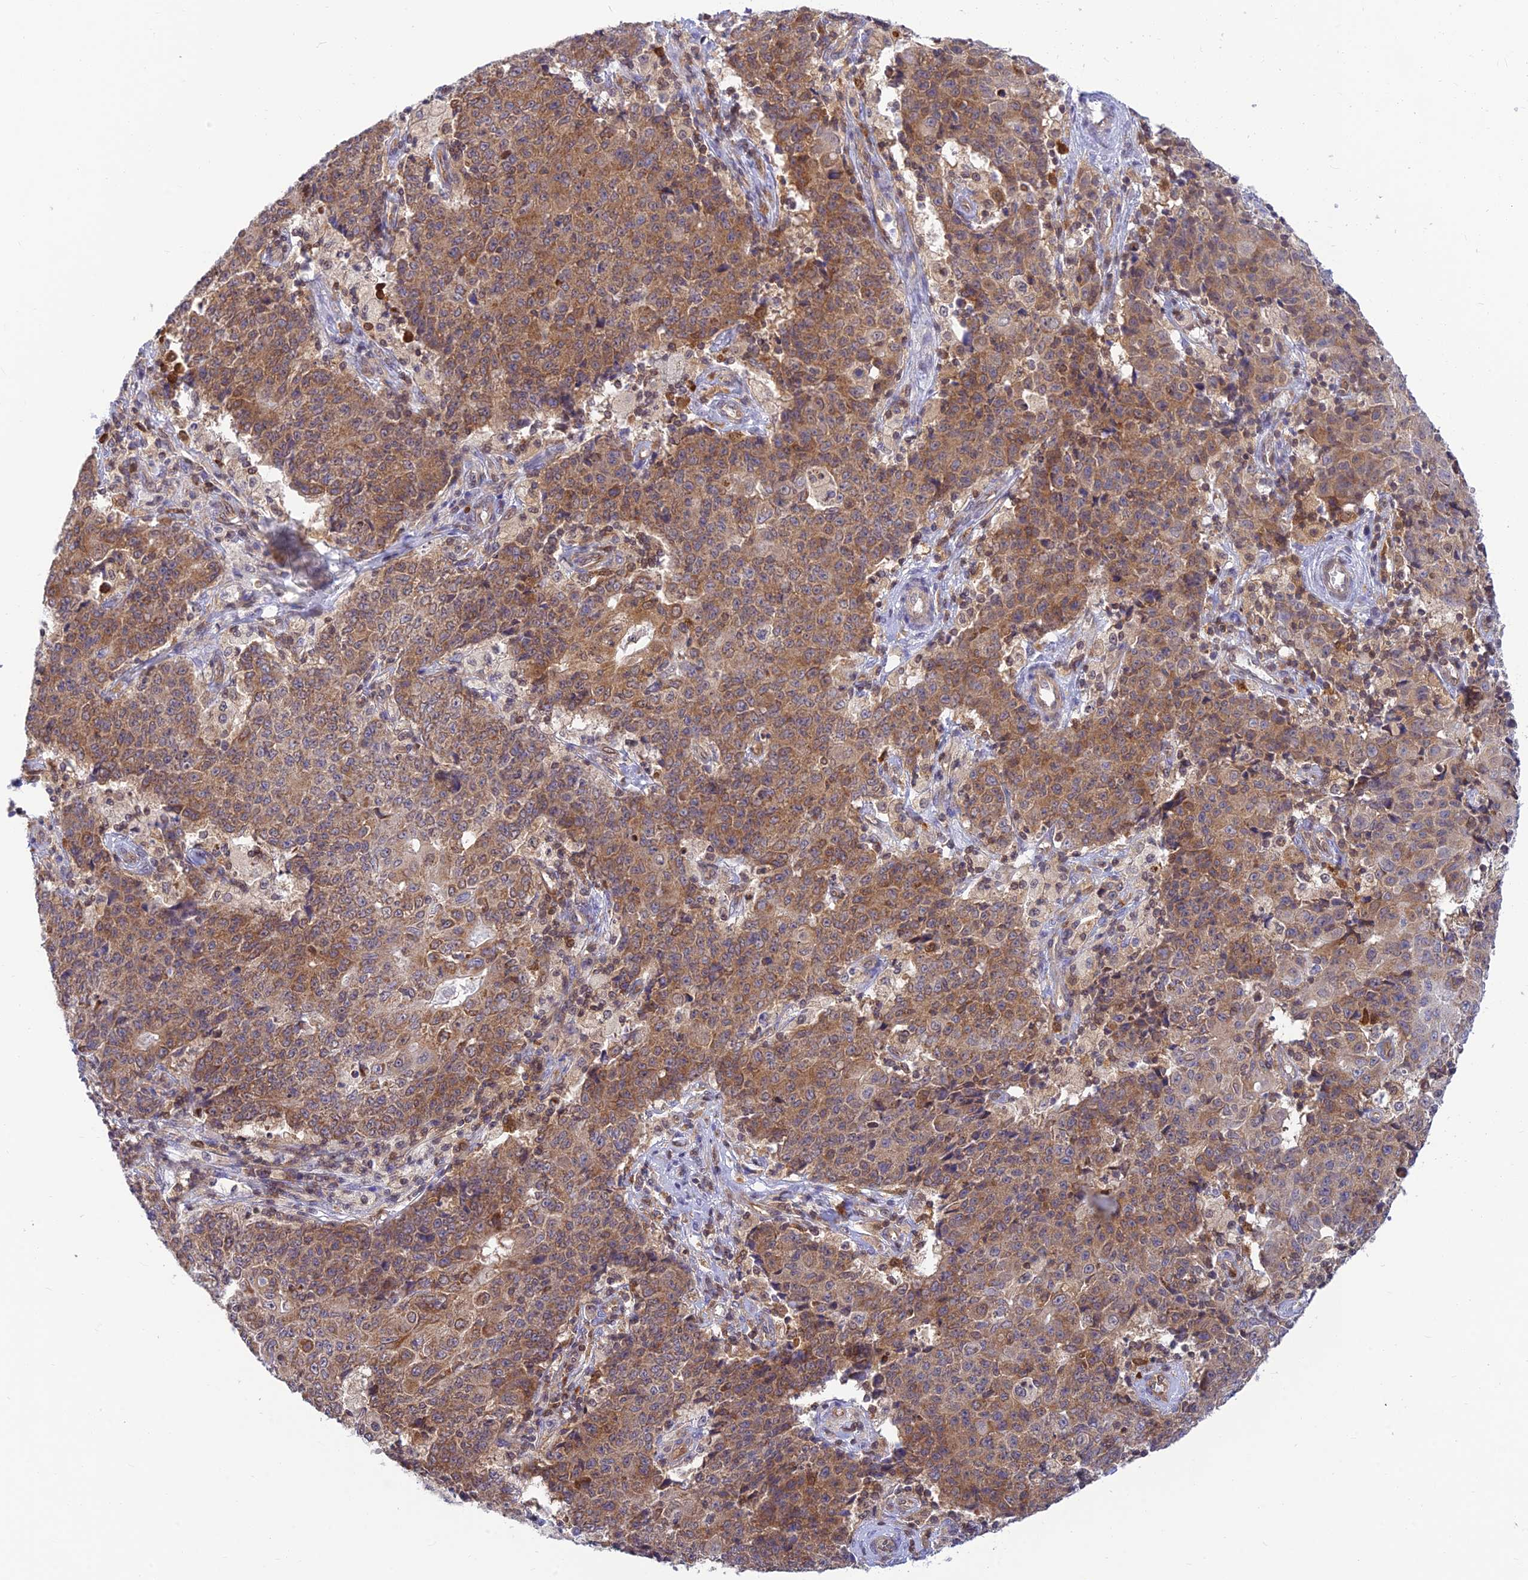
{"staining": {"intensity": "moderate", "quantity": ">75%", "location": "cytoplasmic/membranous"}, "tissue": "ovarian cancer", "cell_type": "Tumor cells", "image_type": "cancer", "snomed": [{"axis": "morphology", "description": "Carcinoma, endometroid"}, {"axis": "topography", "description": "Ovary"}], "caption": "Ovarian cancer (endometroid carcinoma) tissue reveals moderate cytoplasmic/membranous expression in about >75% of tumor cells, visualized by immunohistochemistry.", "gene": "LYSMD2", "patient": {"sex": "female", "age": 42}}